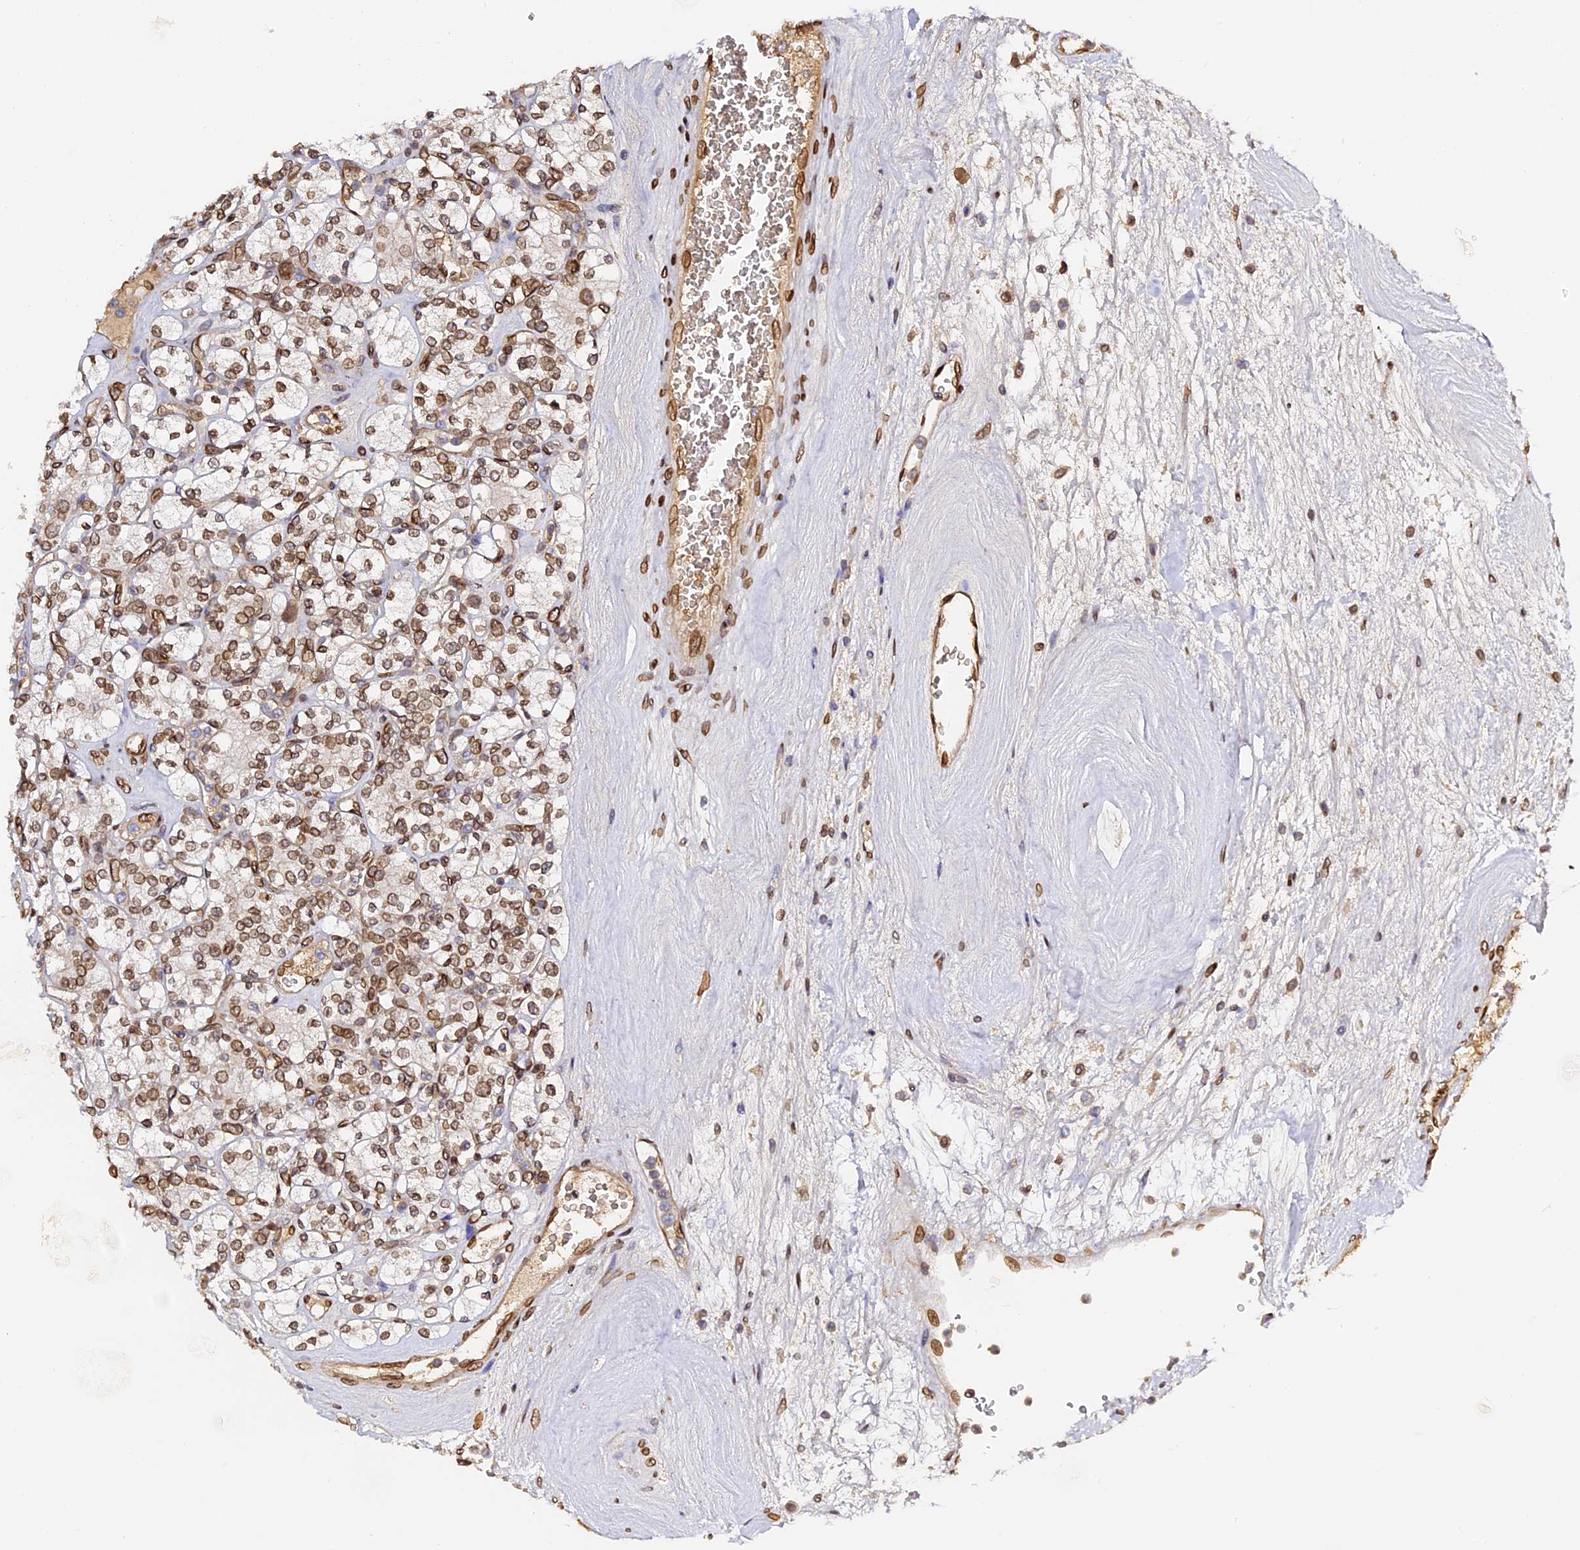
{"staining": {"intensity": "moderate", "quantity": ">75%", "location": "cytoplasmic/membranous,nuclear"}, "tissue": "renal cancer", "cell_type": "Tumor cells", "image_type": "cancer", "snomed": [{"axis": "morphology", "description": "Adenocarcinoma, NOS"}, {"axis": "topography", "description": "Kidney"}], "caption": "Adenocarcinoma (renal) stained with a protein marker shows moderate staining in tumor cells.", "gene": "ANAPC5", "patient": {"sex": "male", "age": 77}}